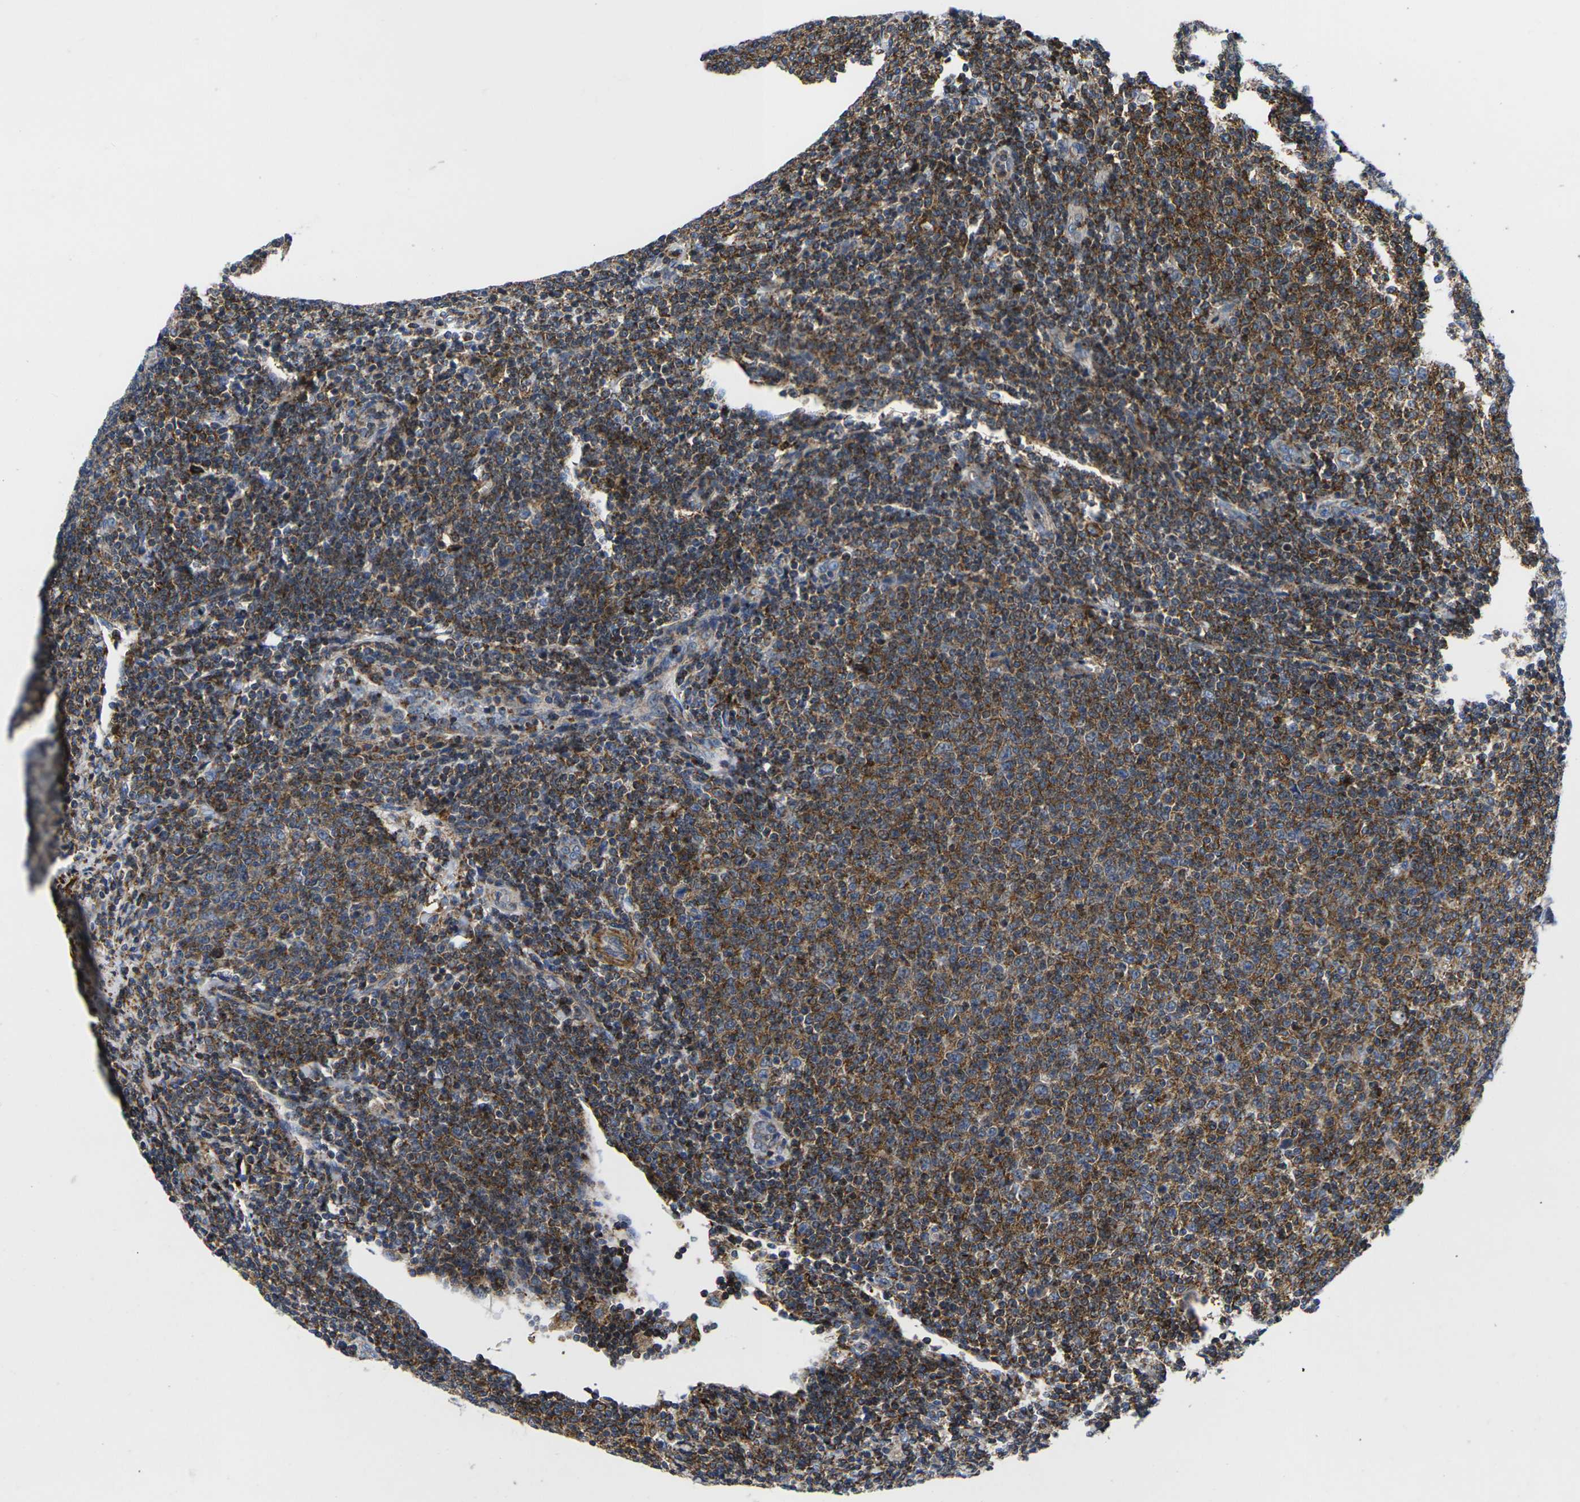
{"staining": {"intensity": "moderate", "quantity": ">75%", "location": "cytoplasmic/membranous"}, "tissue": "lymphoma", "cell_type": "Tumor cells", "image_type": "cancer", "snomed": [{"axis": "morphology", "description": "Malignant lymphoma, non-Hodgkin's type, Low grade"}, {"axis": "topography", "description": "Lymph node"}], "caption": "Moderate cytoplasmic/membranous protein positivity is identified in approximately >75% of tumor cells in low-grade malignant lymphoma, non-Hodgkin's type.", "gene": "GPR4", "patient": {"sex": "male", "age": 66}}